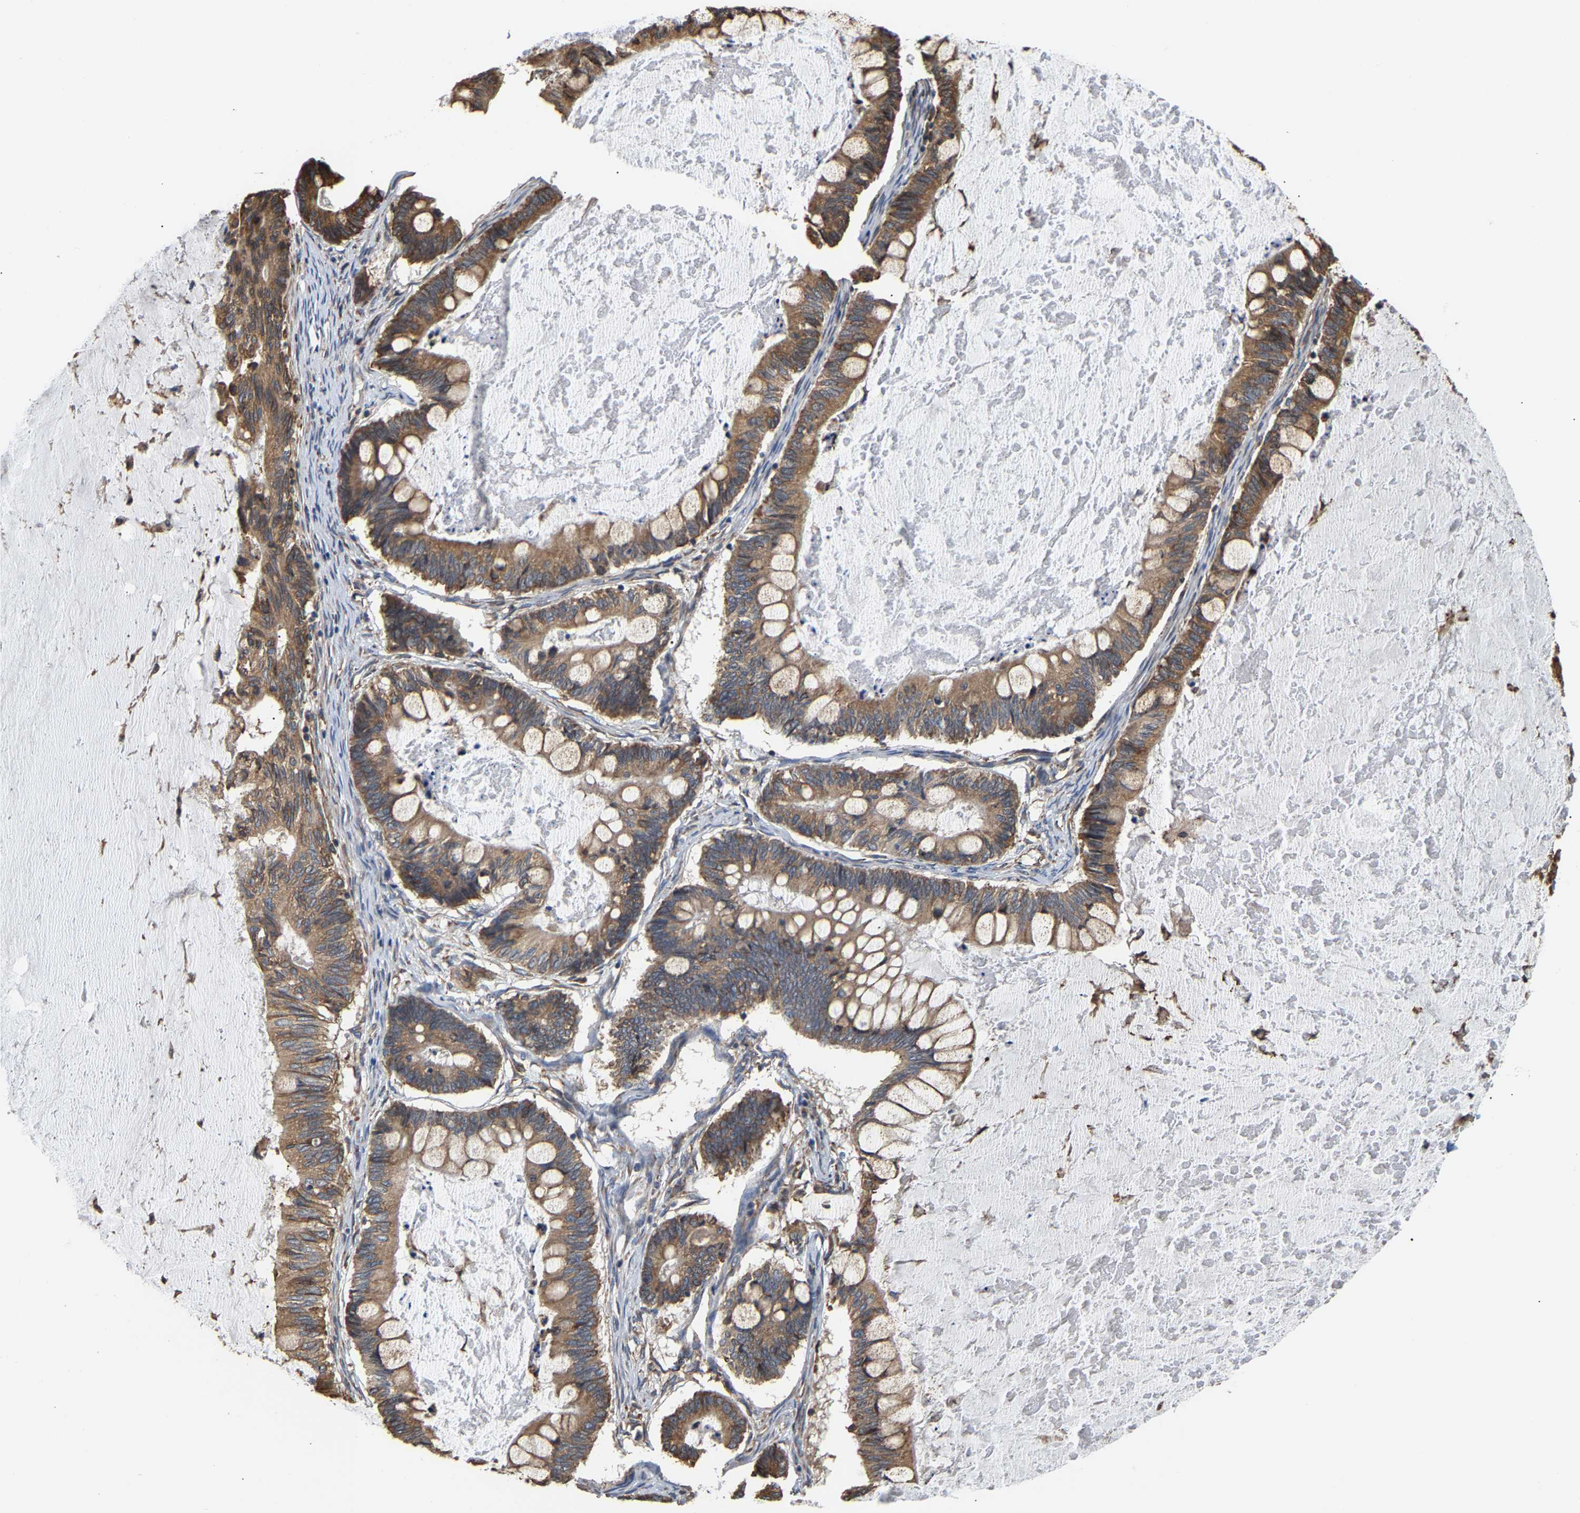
{"staining": {"intensity": "moderate", "quantity": ">75%", "location": "cytoplasmic/membranous"}, "tissue": "ovarian cancer", "cell_type": "Tumor cells", "image_type": "cancer", "snomed": [{"axis": "morphology", "description": "Cystadenocarcinoma, mucinous, NOS"}, {"axis": "topography", "description": "Ovary"}], "caption": "About >75% of tumor cells in human ovarian mucinous cystadenocarcinoma show moderate cytoplasmic/membranous protein expression as visualized by brown immunohistochemical staining.", "gene": "ARAP1", "patient": {"sex": "female", "age": 61}}